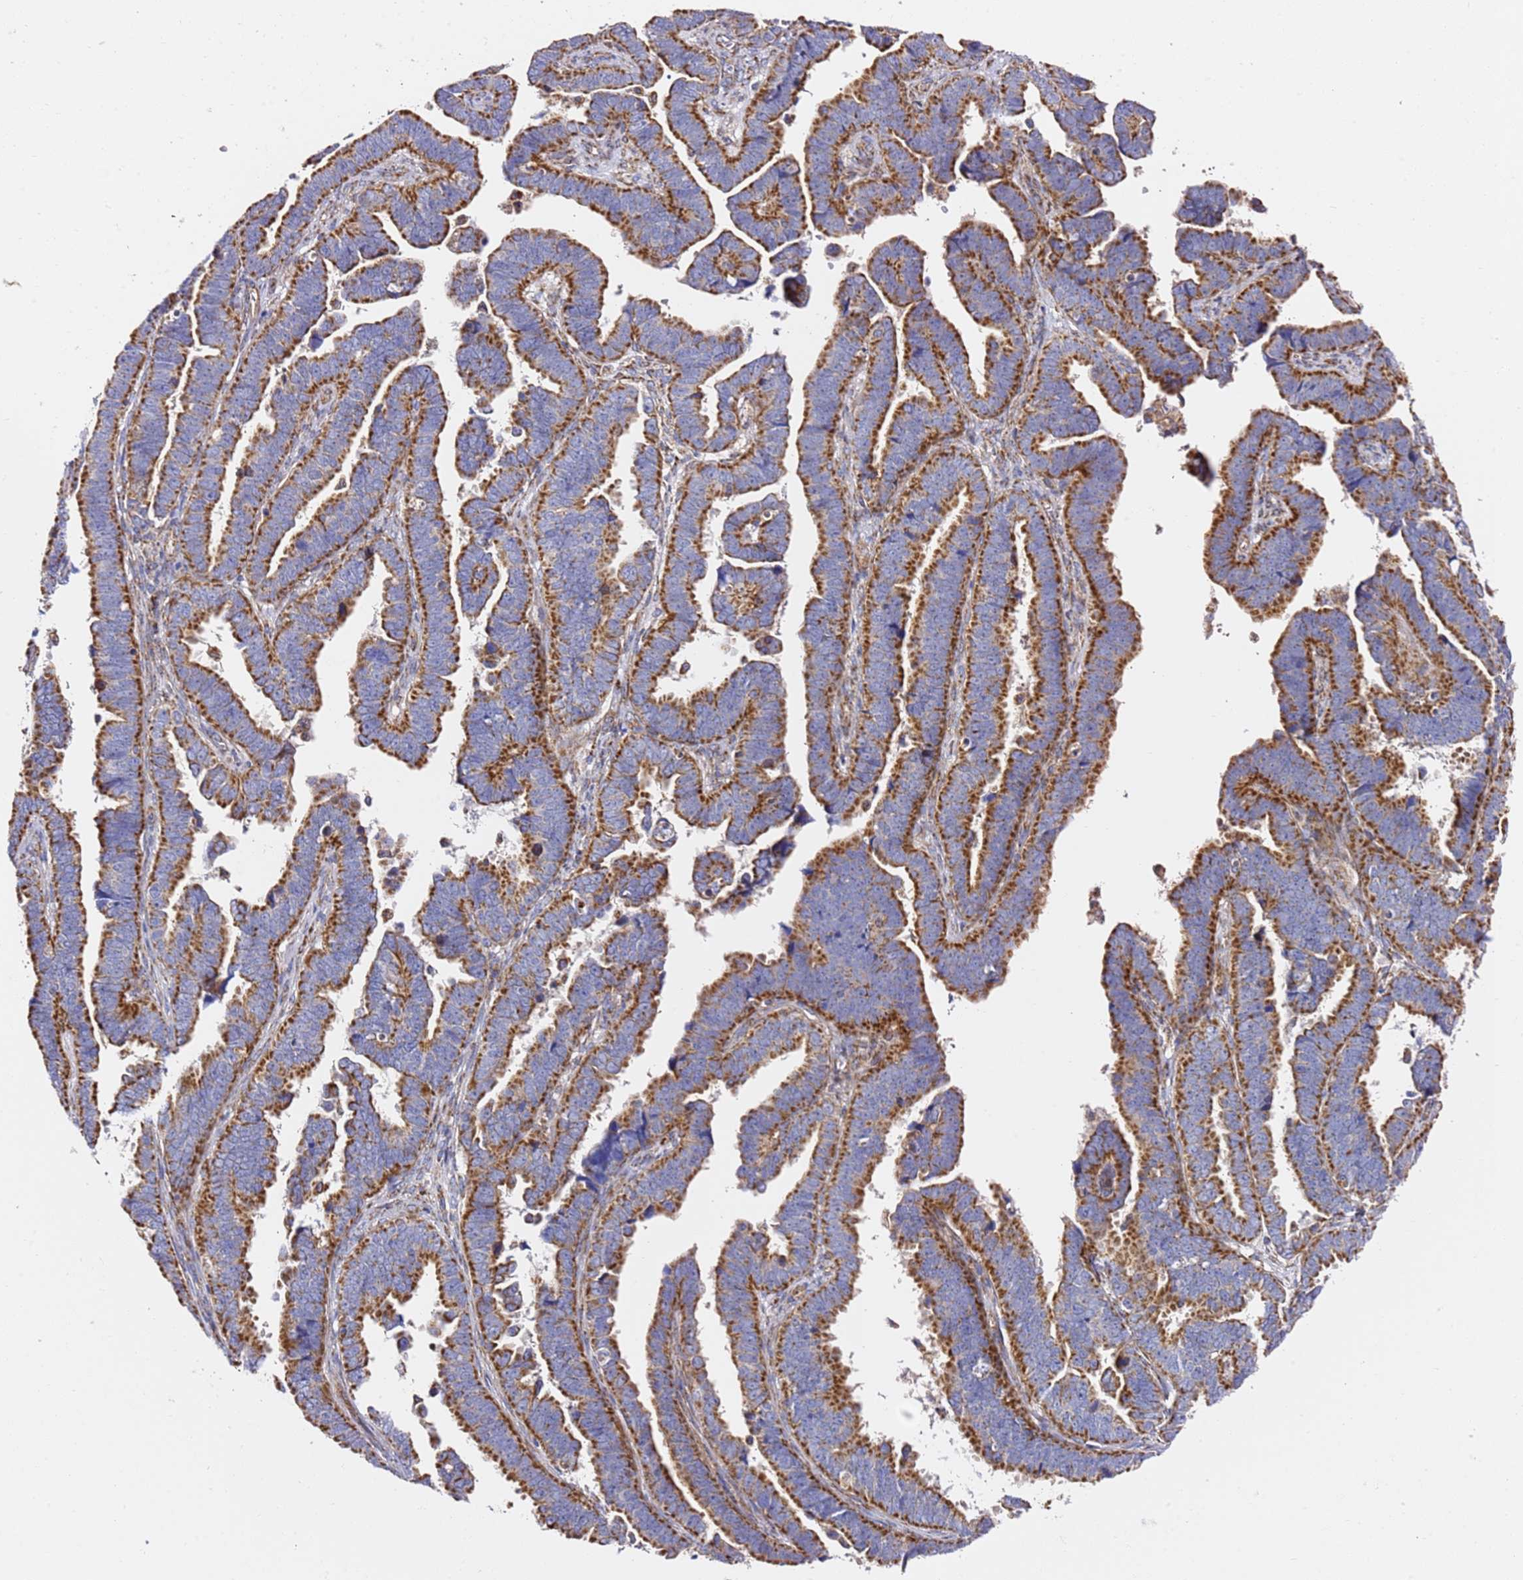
{"staining": {"intensity": "strong", "quantity": ">75%", "location": "cytoplasmic/membranous"}, "tissue": "endometrial cancer", "cell_type": "Tumor cells", "image_type": "cancer", "snomed": [{"axis": "morphology", "description": "Adenocarcinoma, NOS"}, {"axis": "topography", "description": "Endometrium"}], "caption": "Immunohistochemistry (IHC) histopathology image of endometrial adenocarcinoma stained for a protein (brown), which exhibits high levels of strong cytoplasmic/membranous staining in approximately >75% of tumor cells.", "gene": "NDUFA3", "patient": {"sex": "female", "age": 75}}